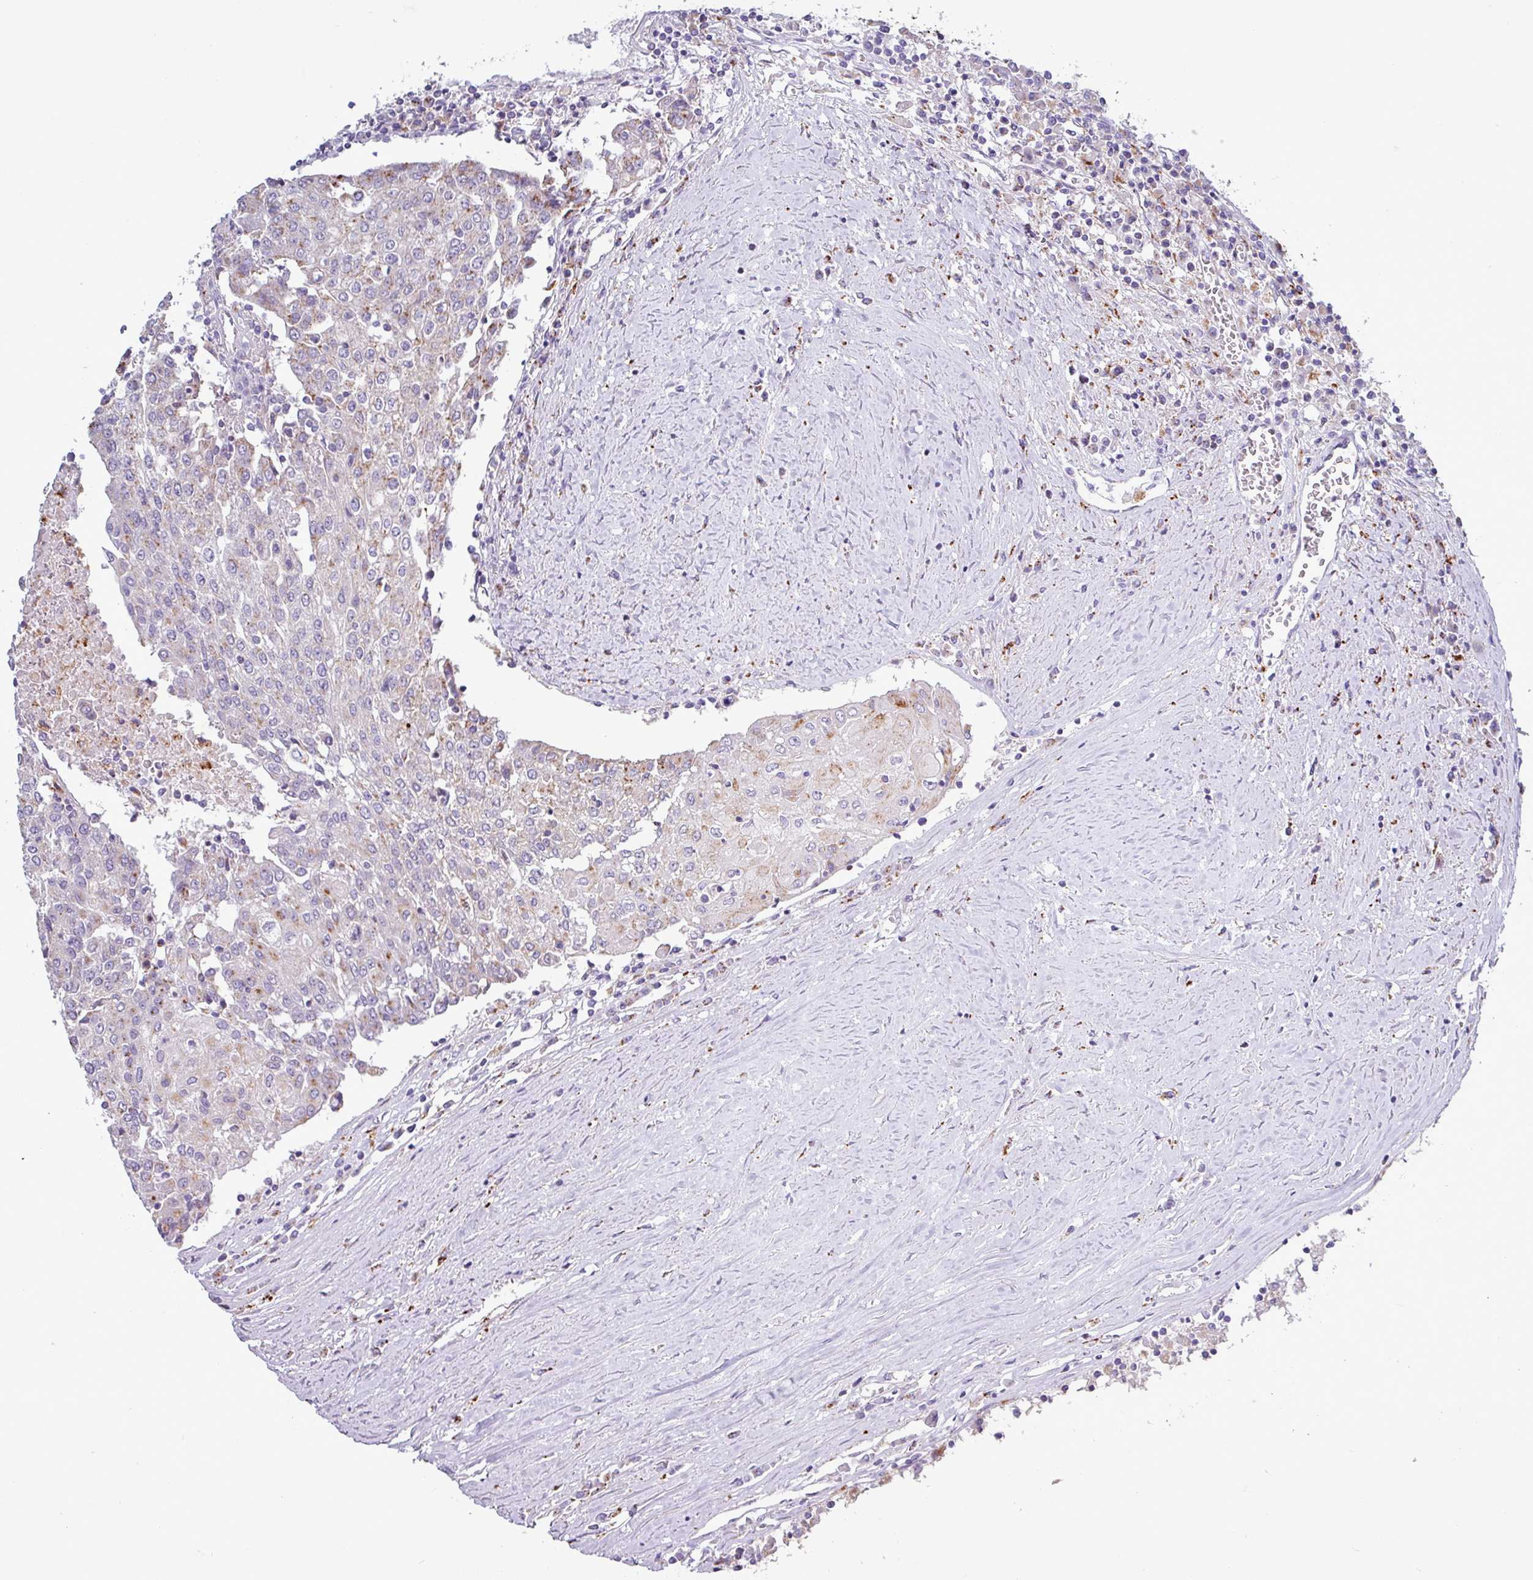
{"staining": {"intensity": "weak", "quantity": "25%-75%", "location": "cytoplasmic/membranous"}, "tissue": "urothelial cancer", "cell_type": "Tumor cells", "image_type": "cancer", "snomed": [{"axis": "morphology", "description": "Urothelial carcinoma, High grade"}, {"axis": "topography", "description": "Urinary bladder"}], "caption": "Approximately 25%-75% of tumor cells in urothelial cancer exhibit weak cytoplasmic/membranous protein positivity as visualized by brown immunohistochemical staining.", "gene": "AMIGO2", "patient": {"sex": "female", "age": 85}}